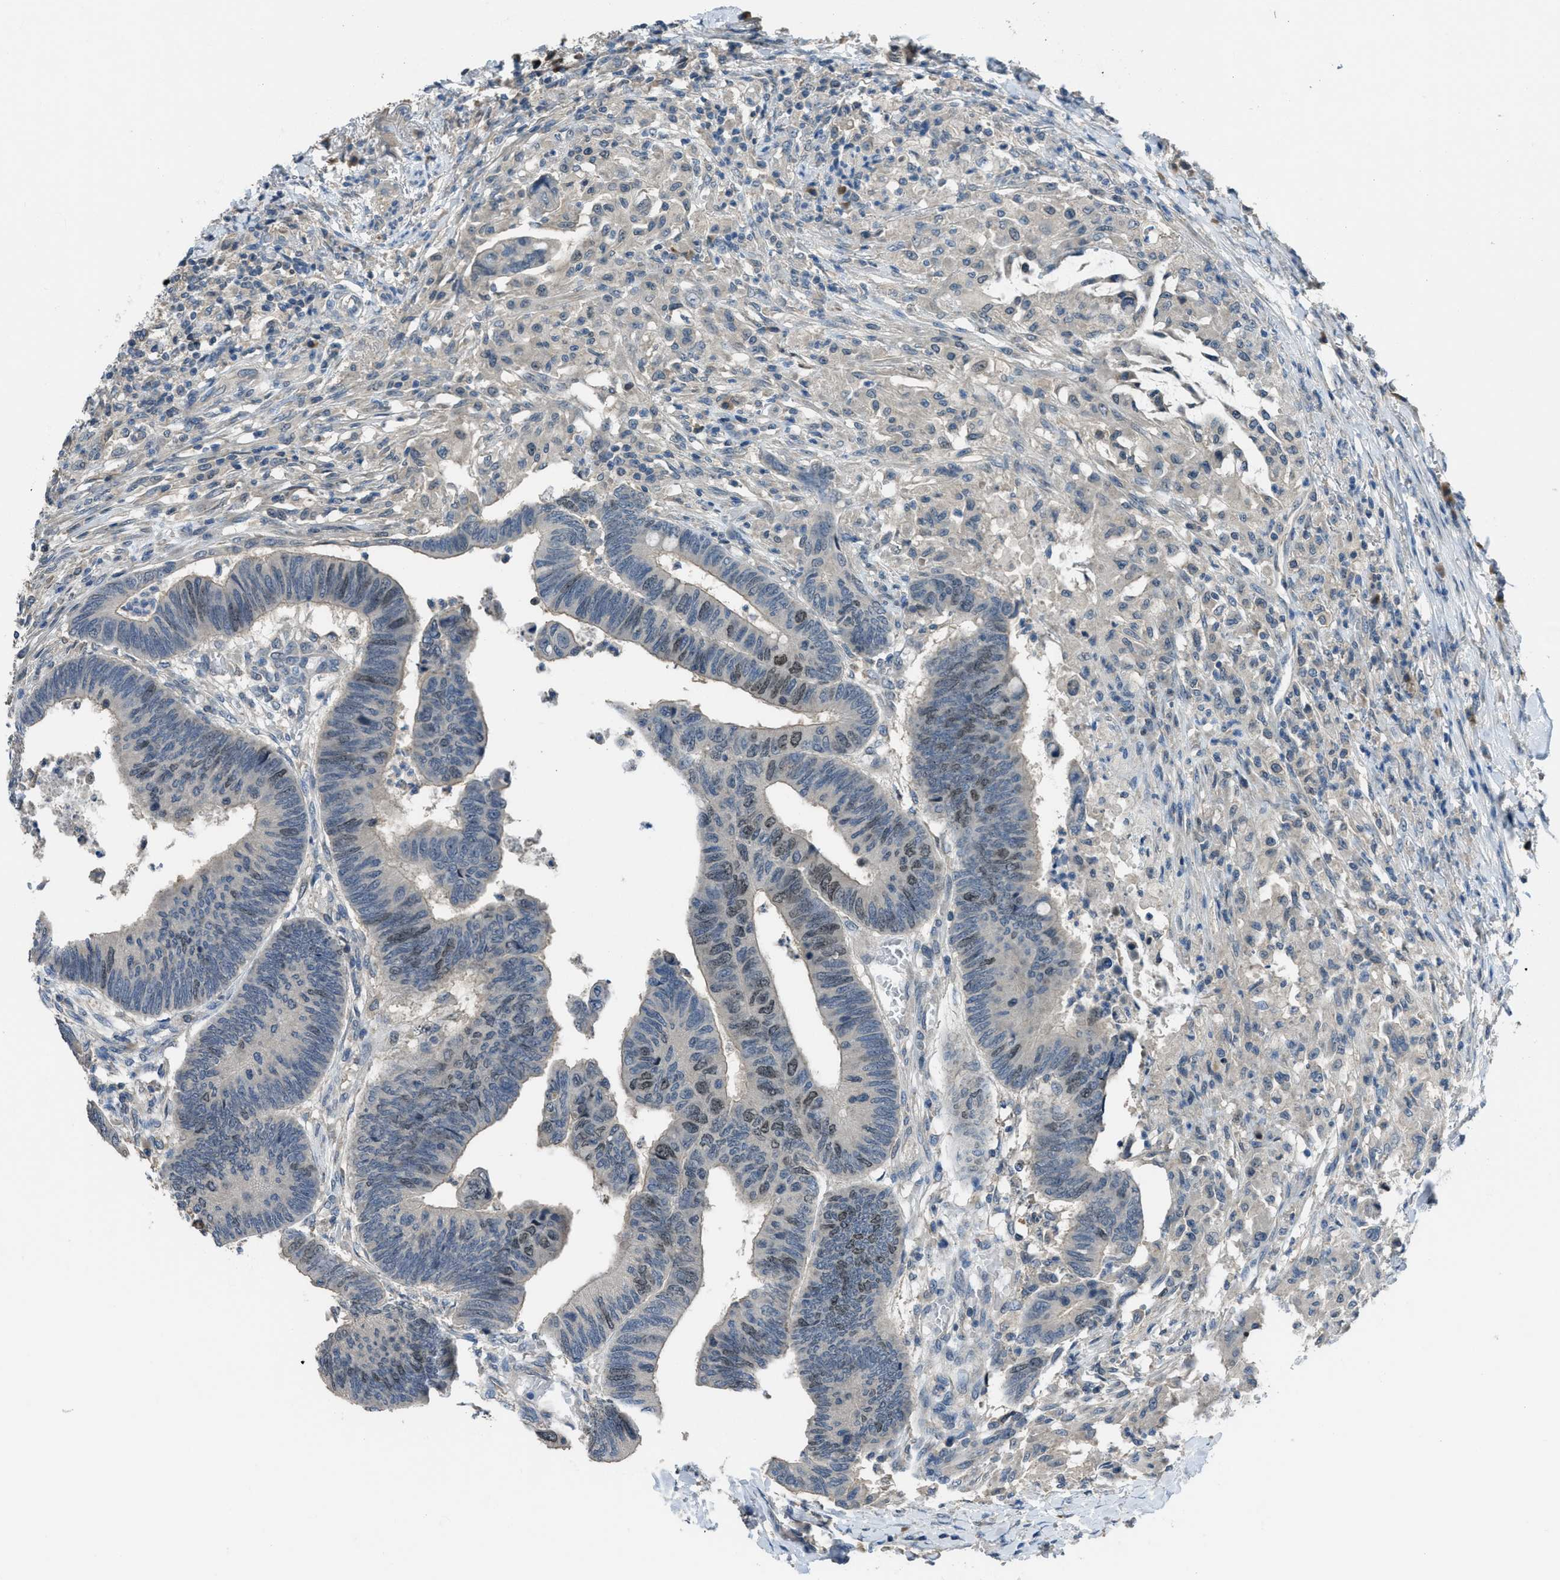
{"staining": {"intensity": "moderate", "quantity": "25%-75%", "location": "nuclear"}, "tissue": "colorectal cancer", "cell_type": "Tumor cells", "image_type": "cancer", "snomed": [{"axis": "morphology", "description": "Normal tissue, NOS"}, {"axis": "morphology", "description": "Adenocarcinoma, NOS"}, {"axis": "topography", "description": "Rectum"}, {"axis": "topography", "description": "Peripheral nerve tissue"}], "caption": "There is medium levels of moderate nuclear positivity in tumor cells of adenocarcinoma (colorectal), as demonstrated by immunohistochemical staining (brown color).", "gene": "MIS18A", "patient": {"sex": "male", "age": 92}}